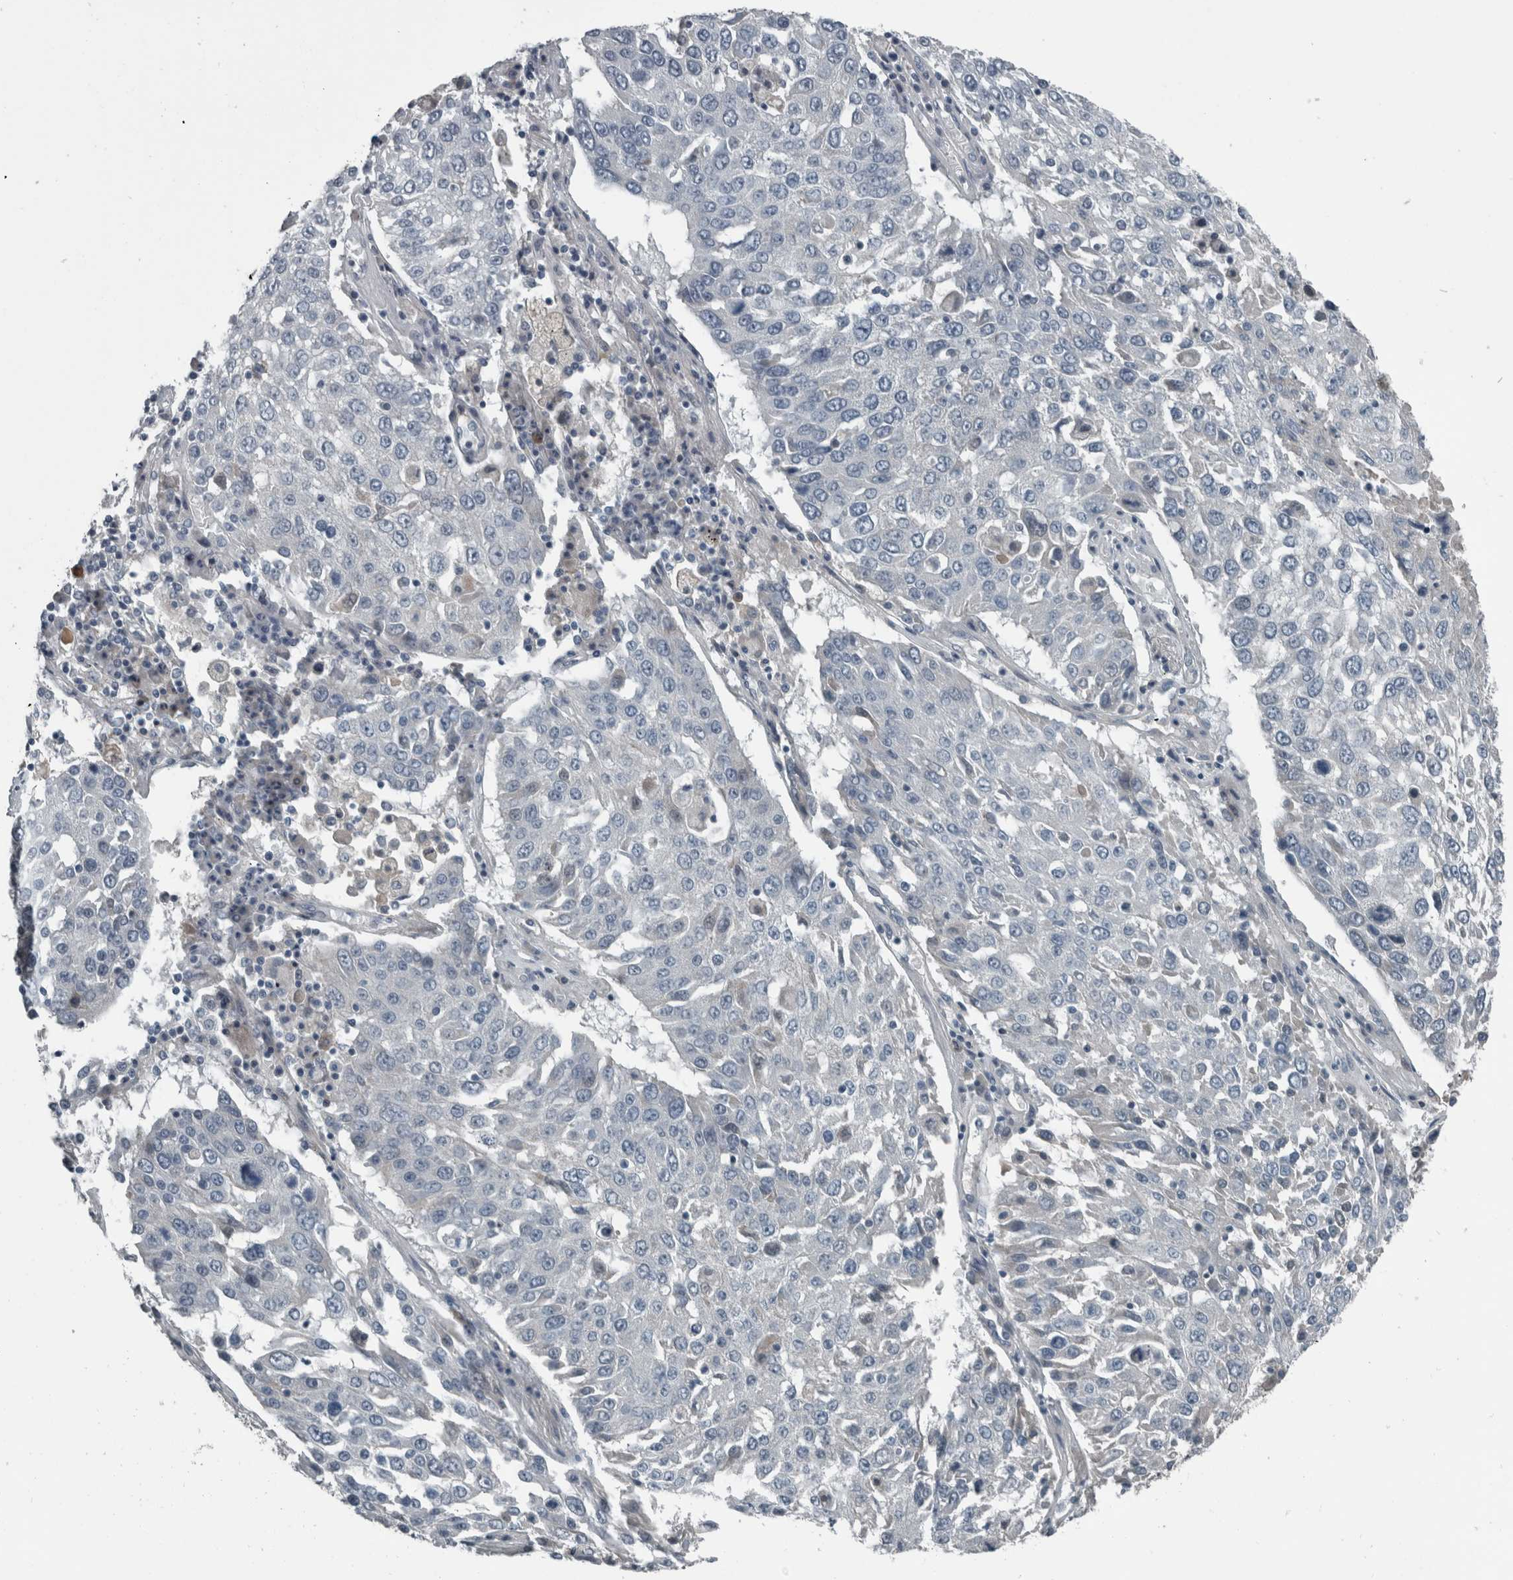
{"staining": {"intensity": "negative", "quantity": "none", "location": "none"}, "tissue": "lung cancer", "cell_type": "Tumor cells", "image_type": "cancer", "snomed": [{"axis": "morphology", "description": "Squamous cell carcinoma, NOS"}, {"axis": "topography", "description": "Lung"}], "caption": "This is an immunohistochemistry histopathology image of lung cancer. There is no staining in tumor cells.", "gene": "KRT20", "patient": {"sex": "male", "age": 65}}